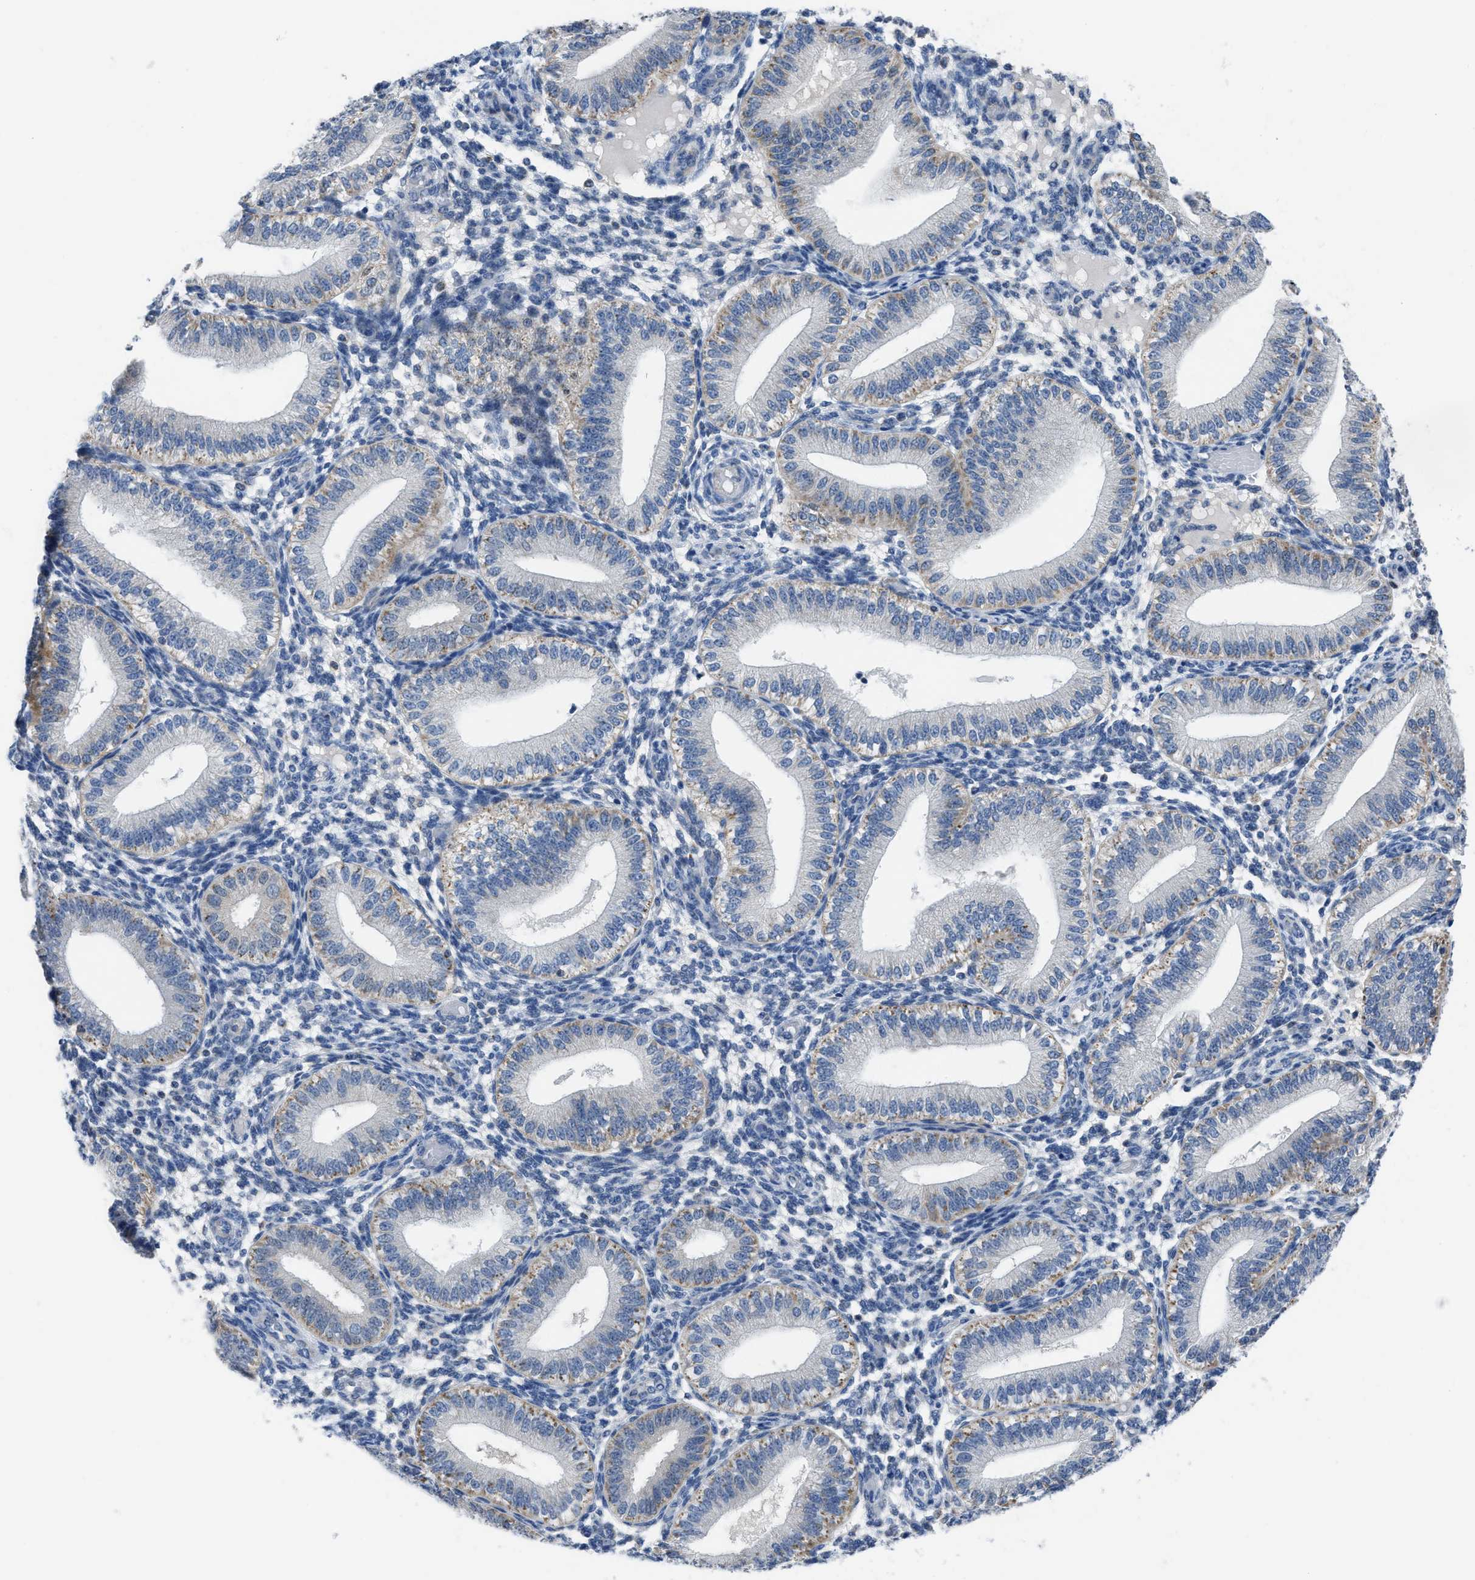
{"staining": {"intensity": "negative", "quantity": "none", "location": "none"}, "tissue": "endometrium", "cell_type": "Cells in endometrial stroma", "image_type": "normal", "snomed": [{"axis": "morphology", "description": "Normal tissue, NOS"}, {"axis": "topography", "description": "Endometrium"}], "caption": "Unremarkable endometrium was stained to show a protein in brown. There is no significant positivity in cells in endometrial stroma. The staining was performed using DAB to visualize the protein expression in brown, while the nuclei were stained in blue with hematoxylin (Magnification: 20x).", "gene": "ETFA", "patient": {"sex": "female", "age": 39}}